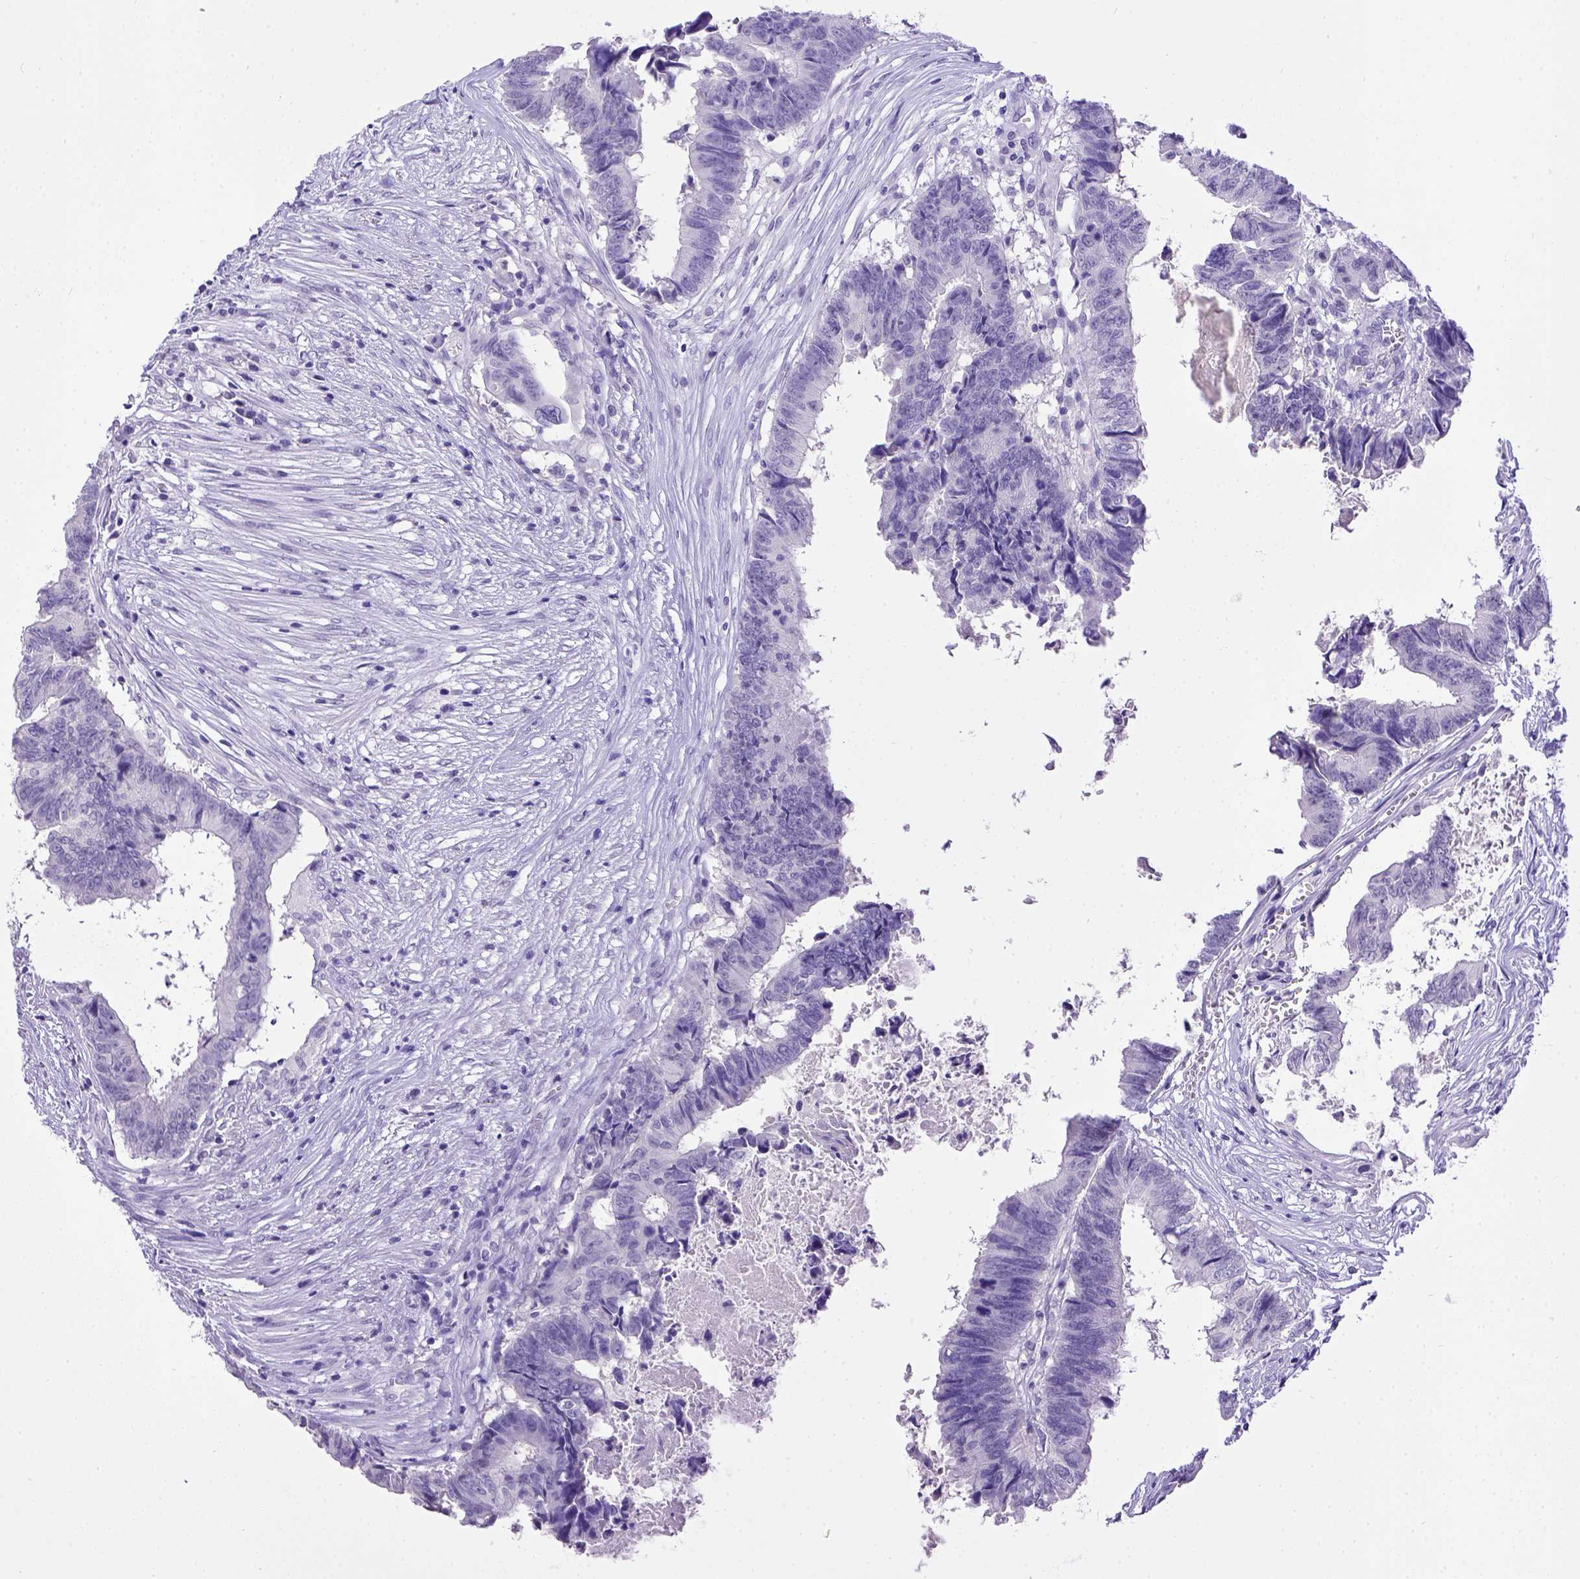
{"staining": {"intensity": "negative", "quantity": "none", "location": "none"}, "tissue": "colorectal cancer", "cell_type": "Tumor cells", "image_type": "cancer", "snomed": [{"axis": "morphology", "description": "Adenocarcinoma, NOS"}, {"axis": "topography", "description": "Colon"}], "caption": "The histopathology image shows no staining of tumor cells in colorectal adenocarcinoma.", "gene": "ESR1", "patient": {"sex": "female", "age": 82}}